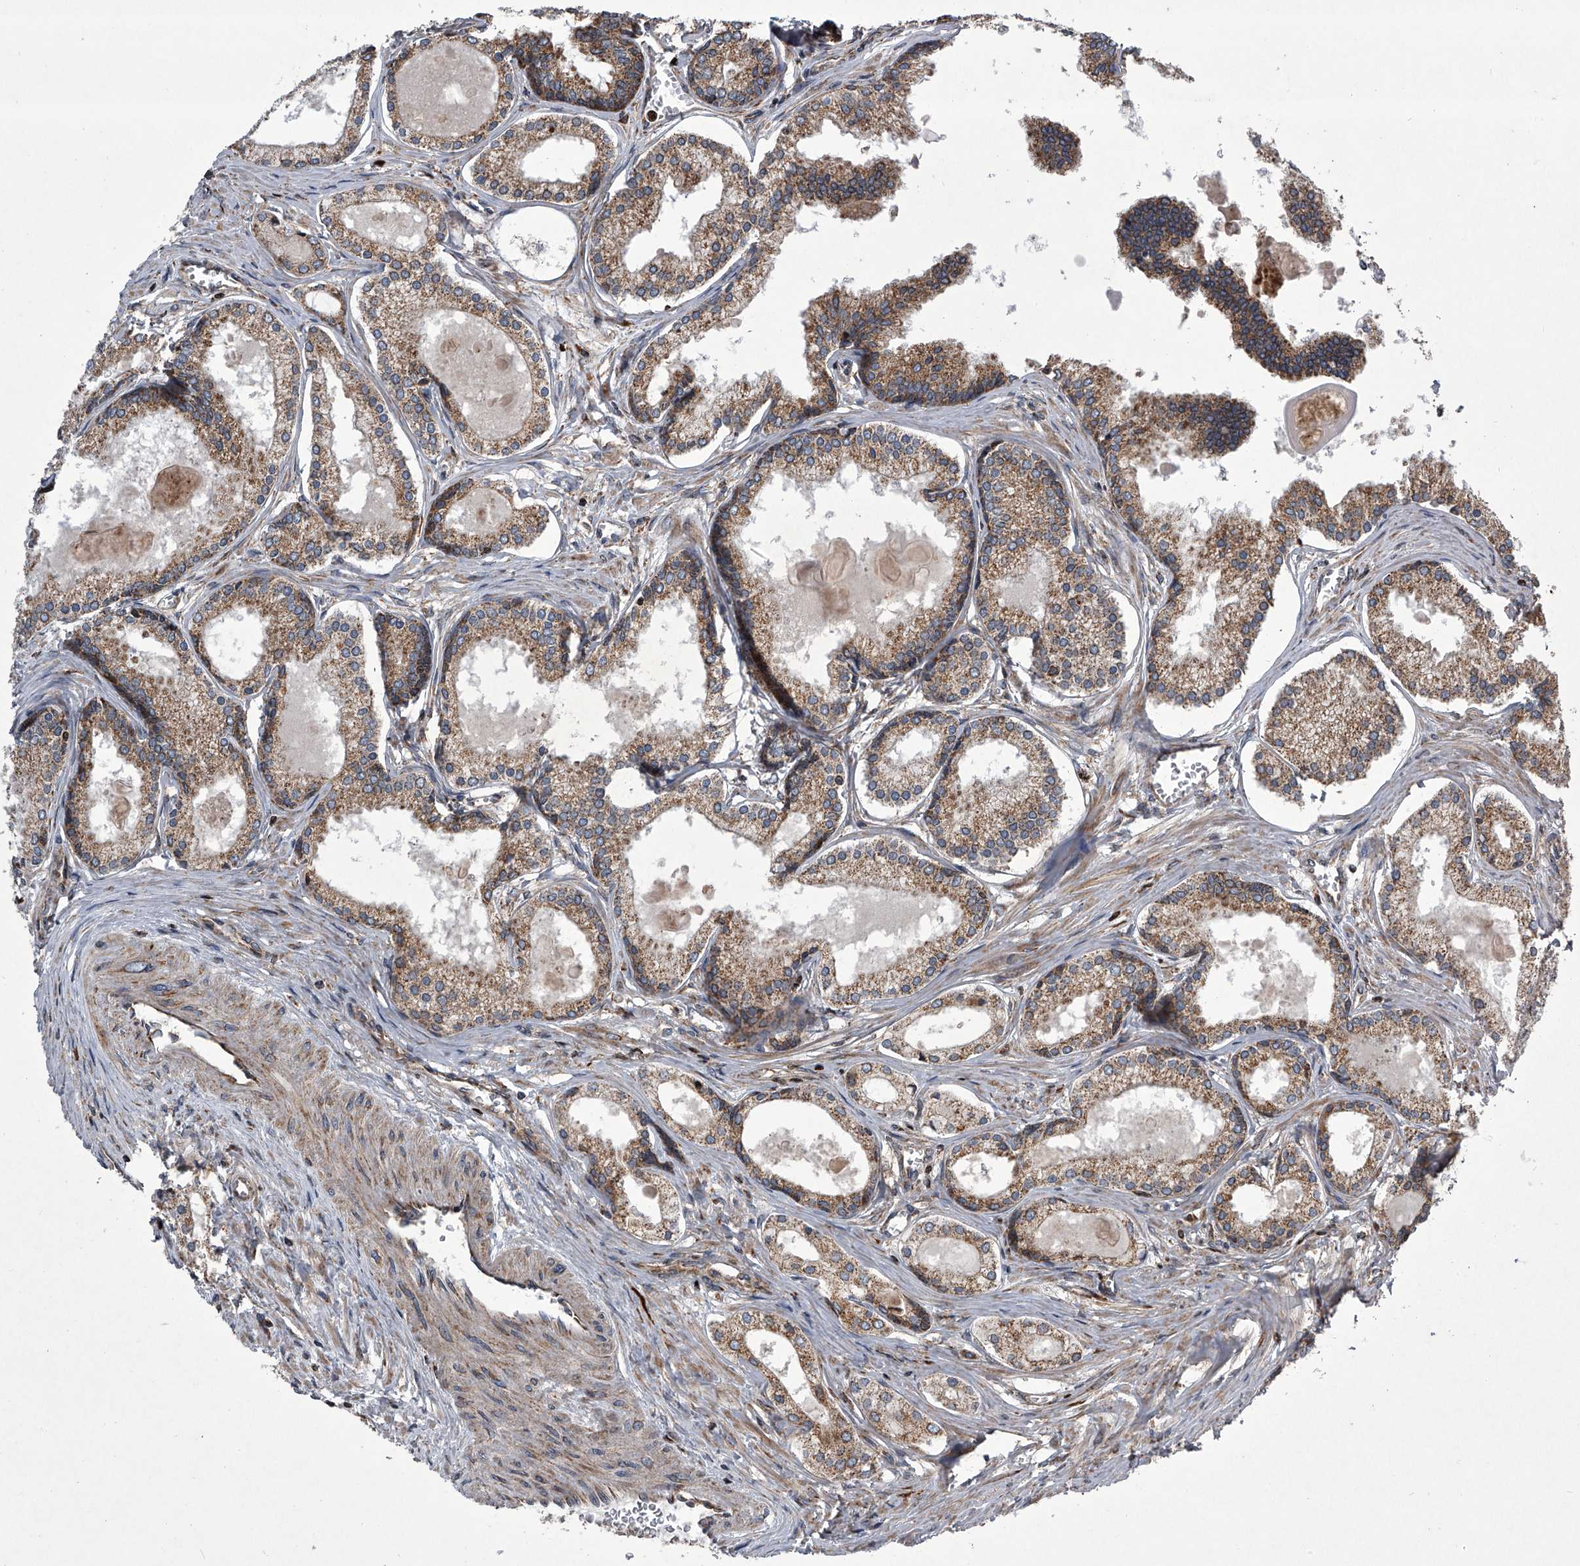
{"staining": {"intensity": "moderate", "quantity": ">75%", "location": "cytoplasmic/membranous"}, "tissue": "prostate cancer", "cell_type": "Tumor cells", "image_type": "cancer", "snomed": [{"axis": "morphology", "description": "Adenocarcinoma, High grade"}, {"axis": "topography", "description": "Prostate"}], "caption": "Immunohistochemical staining of prostate cancer reveals medium levels of moderate cytoplasmic/membranous staining in approximately >75% of tumor cells.", "gene": "STRADA", "patient": {"sex": "male", "age": 68}}